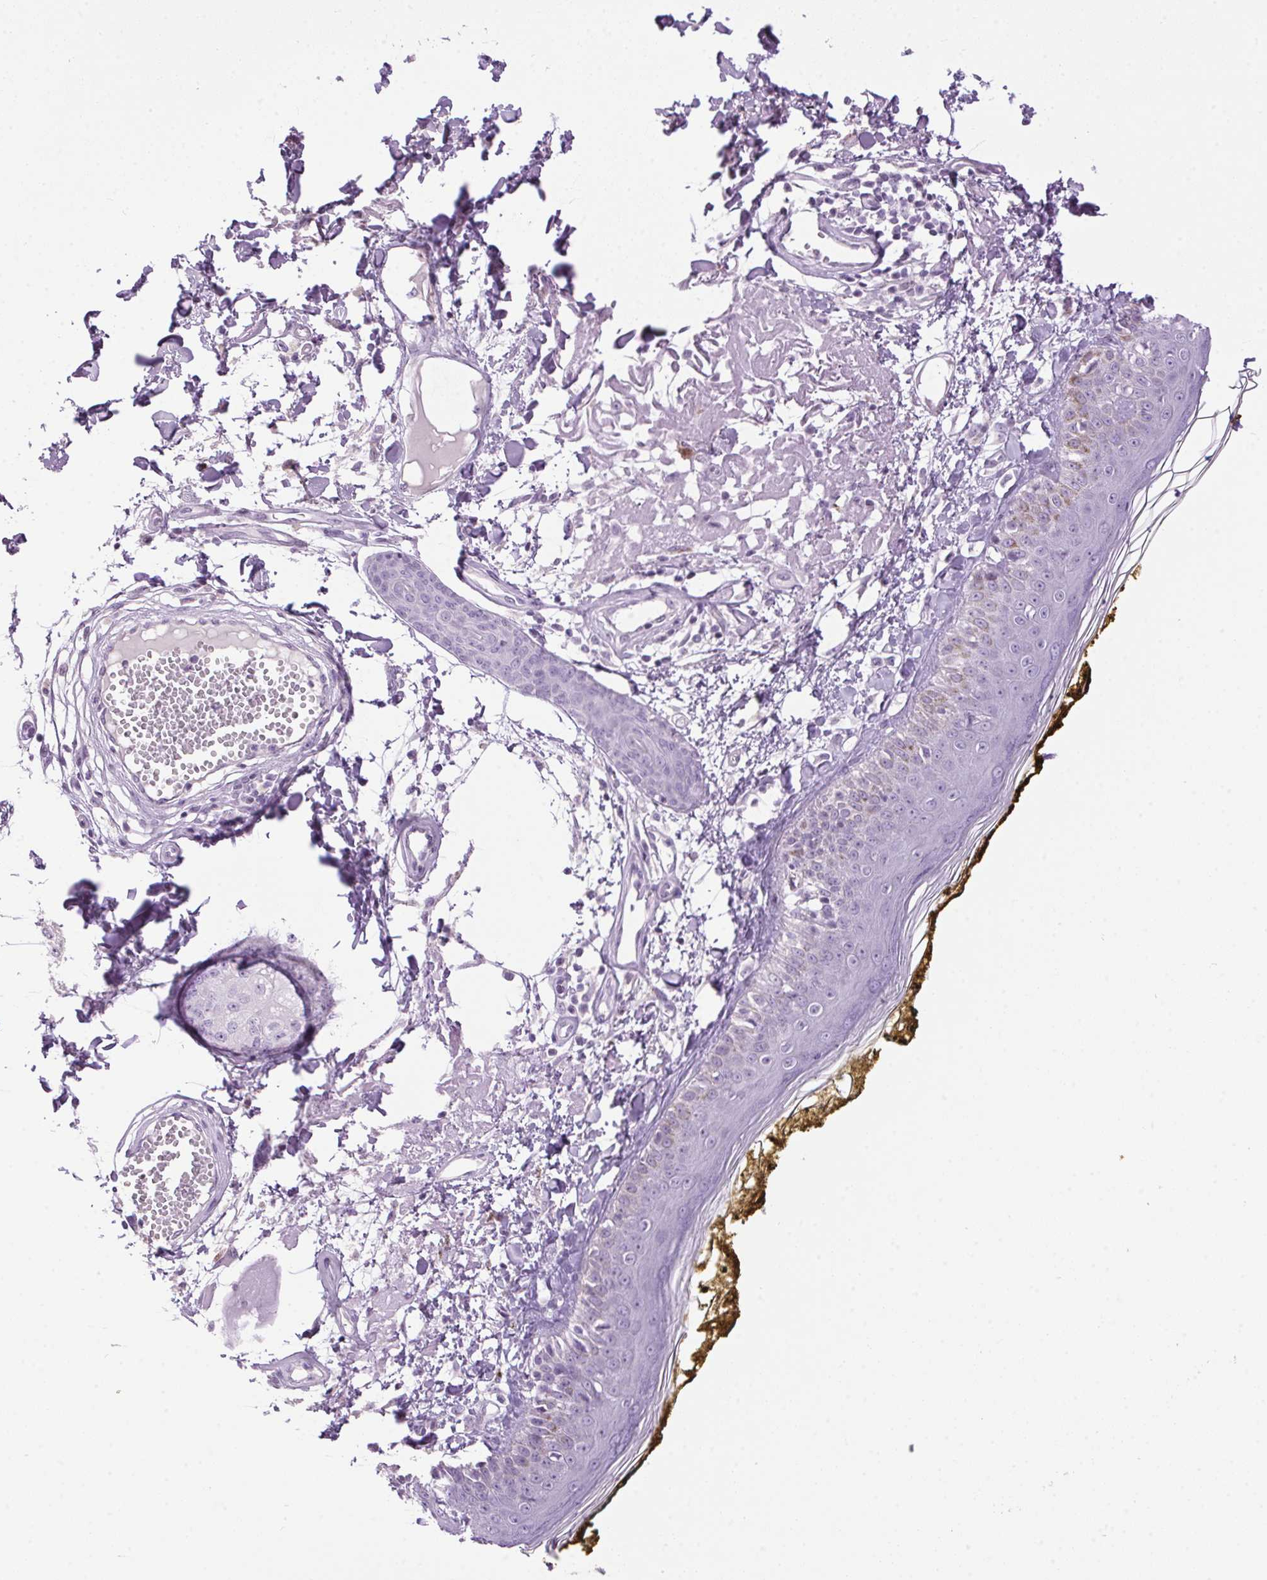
{"staining": {"intensity": "negative", "quantity": "none", "location": "none"}, "tissue": "skin", "cell_type": "Fibroblasts", "image_type": "normal", "snomed": [{"axis": "morphology", "description": "Normal tissue, NOS"}, {"axis": "topography", "description": "Skin"}], "caption": "IHC of normal skin displays no expression in fibroblasts.", "gene": "TMEM88B", "patient": {"sex": "male", "age": 76}}